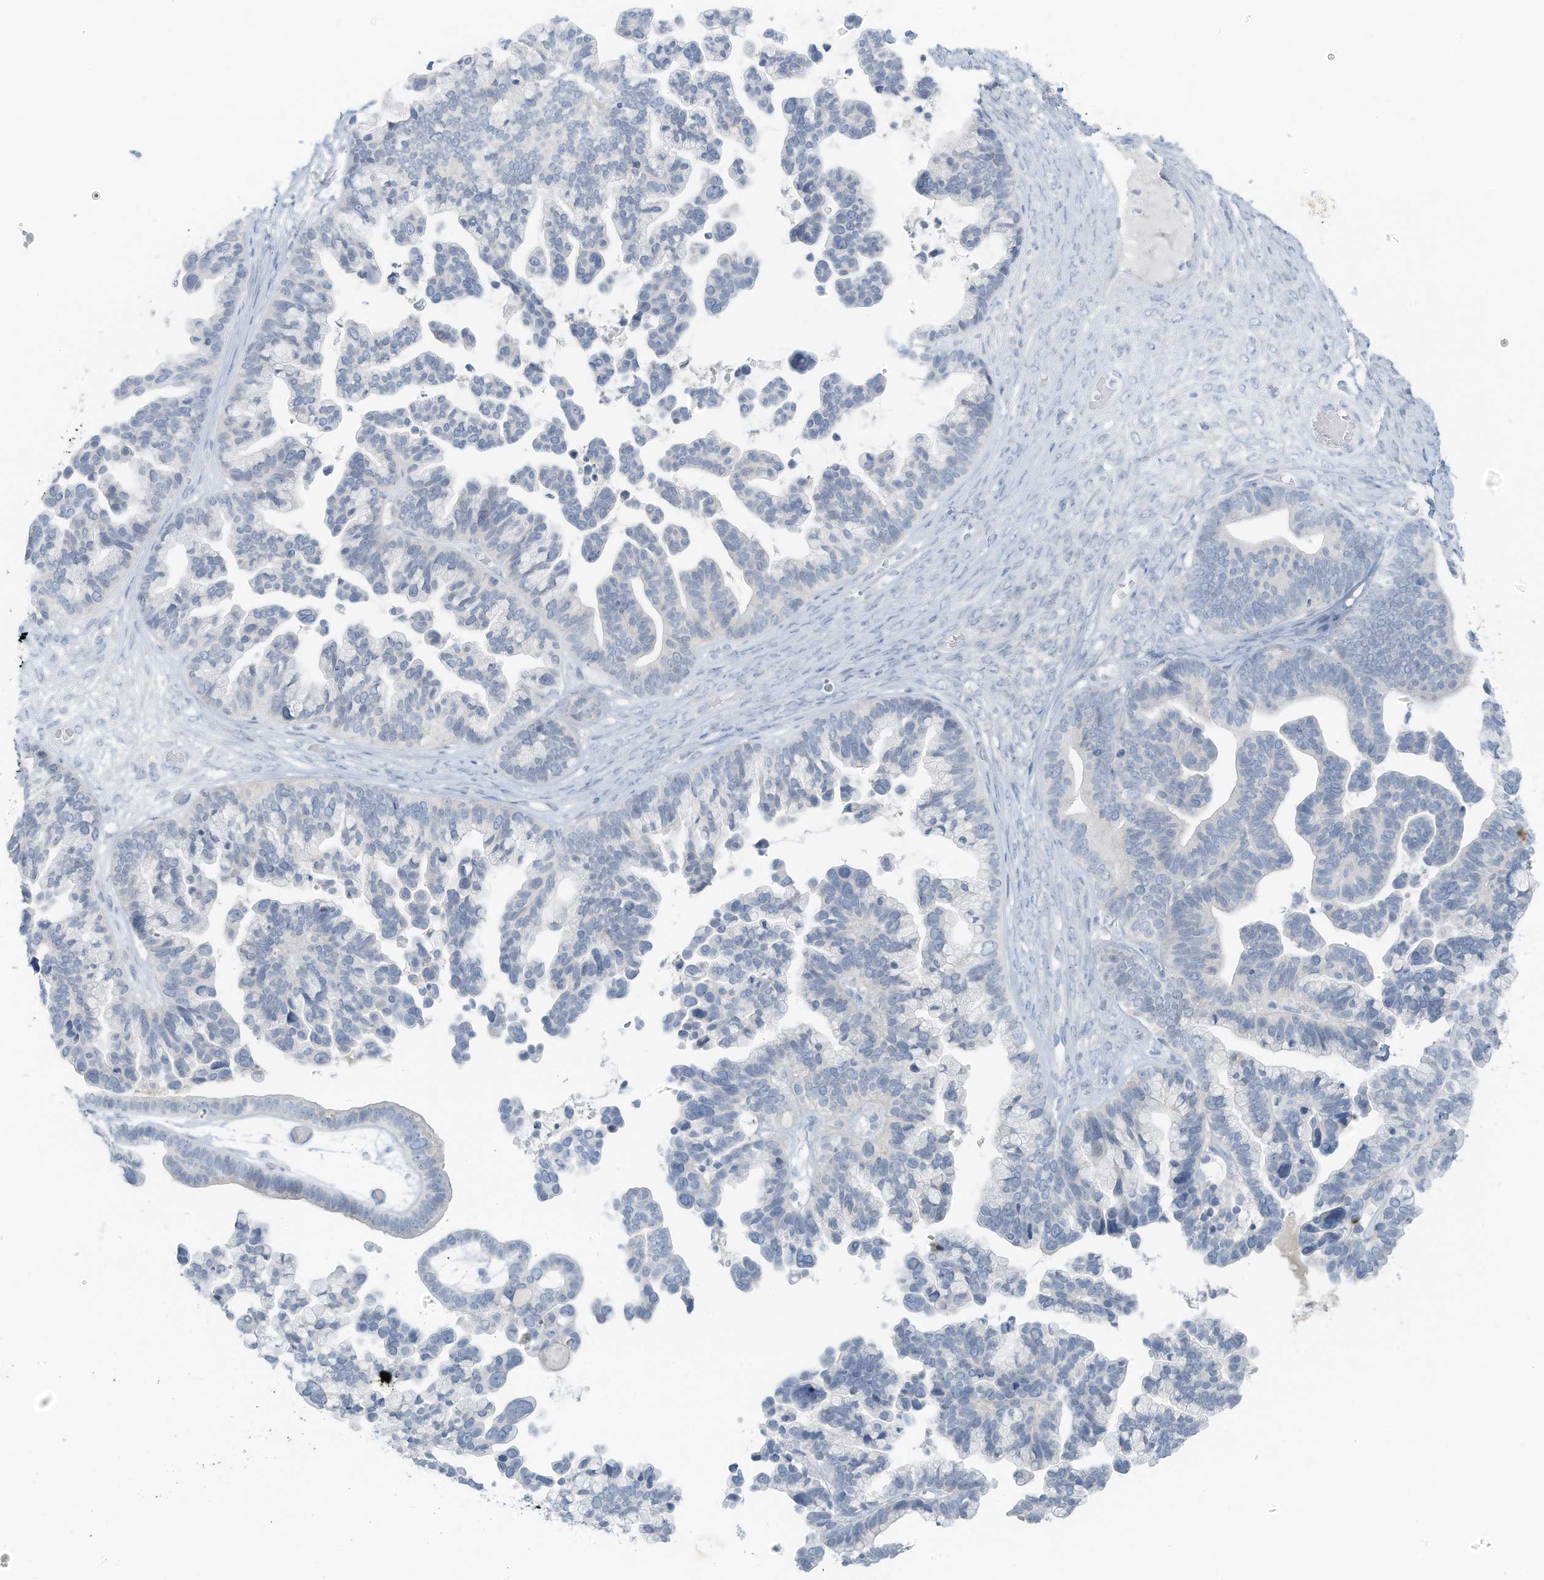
{"staining": {"intensity": "negative", "quantity": "none", "location": "none"}, "tissue": "ovarian cancer", "cell_type": "Tumor cells", "image_type": "cancer", "snomed": [{"axis": "morphology", "description": "Cystadenocarcinoma, serous, NOS"}, {"axis": "topography", "description": "Ovary"}], "caption": "The IHC histopathology image has no significant expression in tumor cells of ovarian serous cystadenocarcinoma tissue. (DAB IHC visualized using brightfield microscopy, high magnification).", "gene": "SLC25A43", "patient": {"sex": "female", "age": 56}}